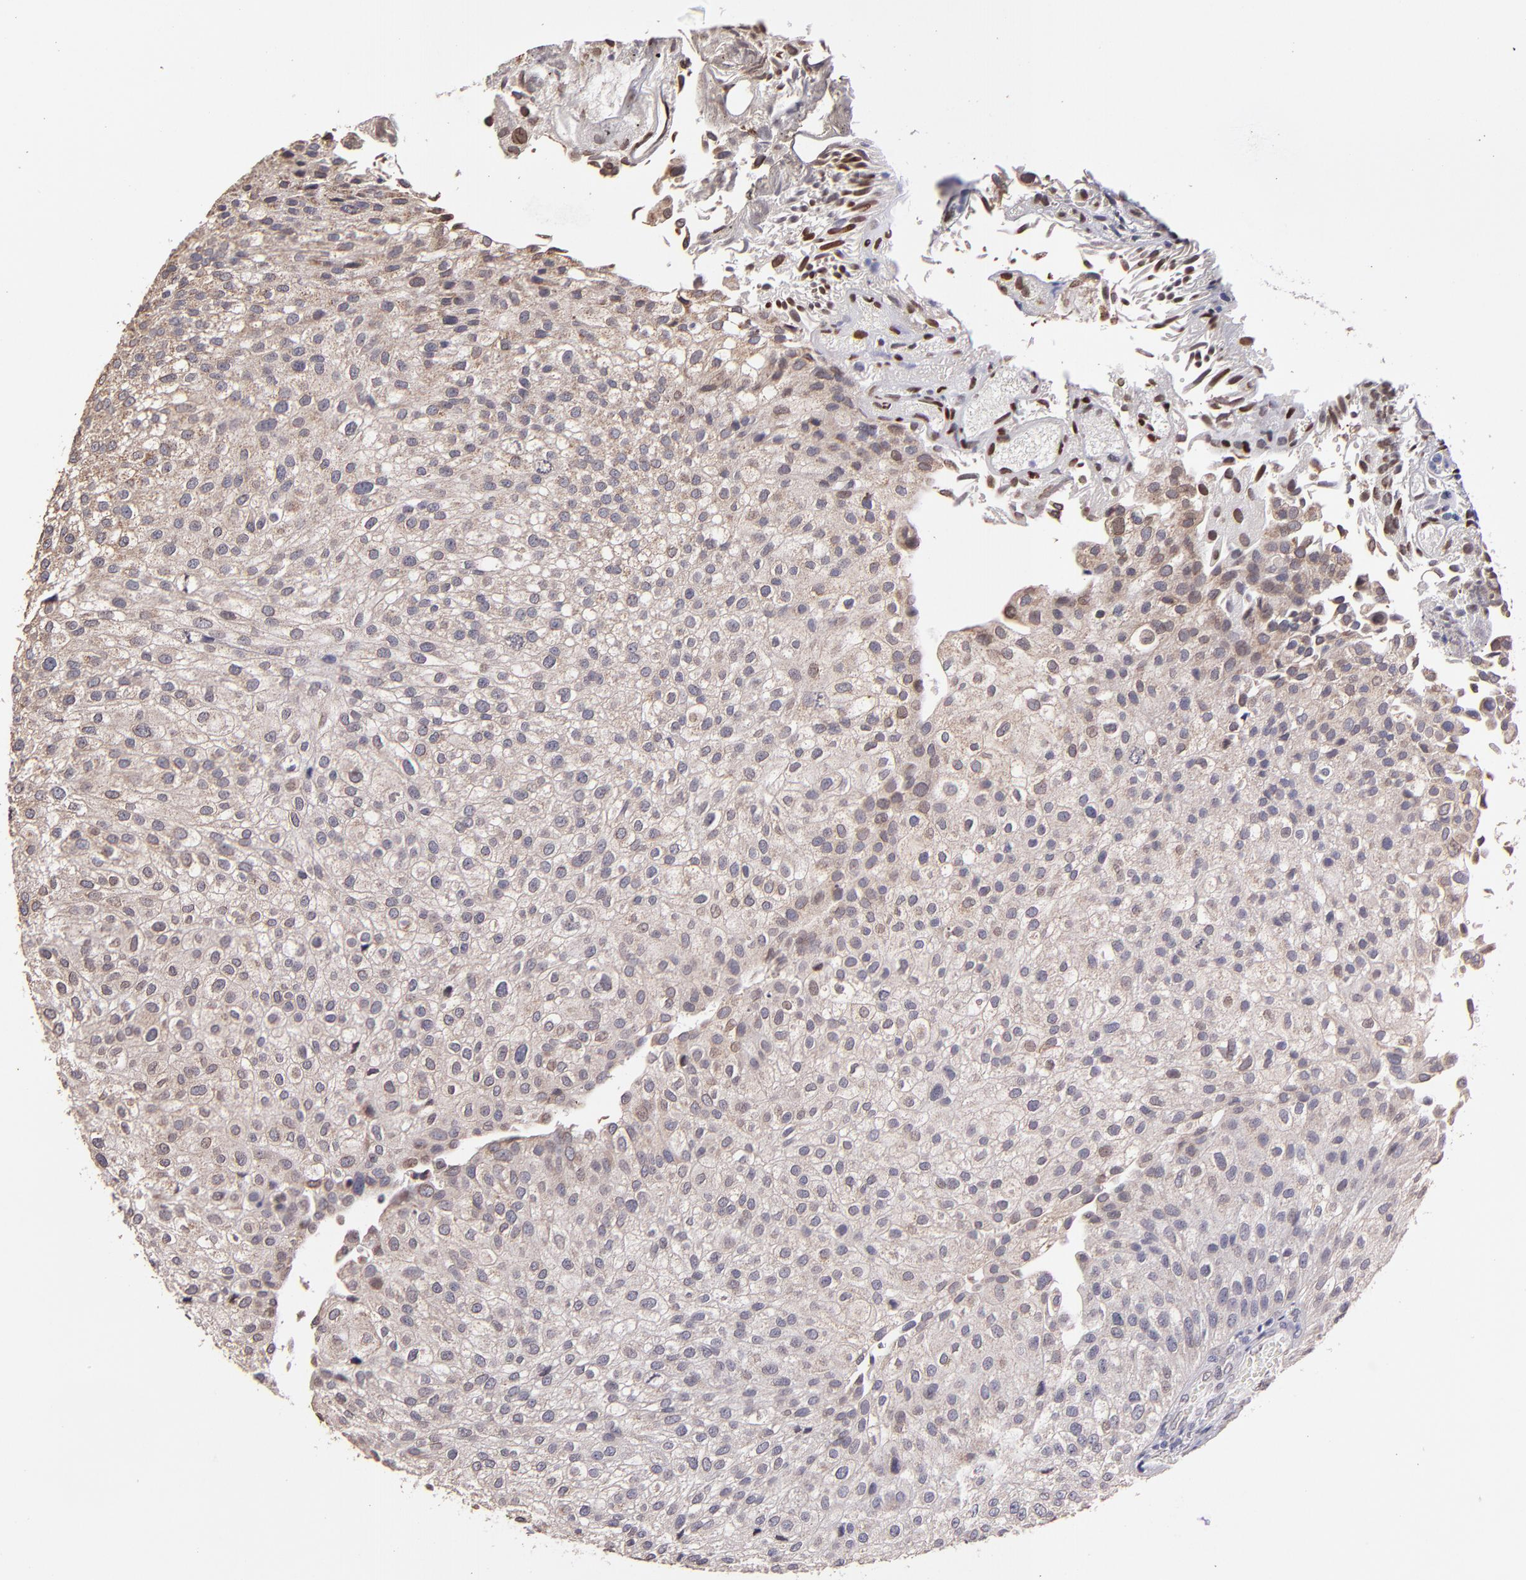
{"staining": {"intensity": "weak", "quantity": ">75%", "location": "cytoplasmic/membranous"}, "tissue": "urothelial cancer", "cell_type": "Tumor cells", "image_type": "cancer", "snomed": [{"axis": "morphology", "description": "Urothelial carcinoma, Low grade"}, {"axis": "topography", "description": "Urinary bladder"}], "caption": "A brown stain labels weak cytoplasmic/membranous expression of a protein in human low-grade urothelial carcinoma tumor cells.", "gene": "PUM3", "patient": {"sex": "female", "age": 89}}